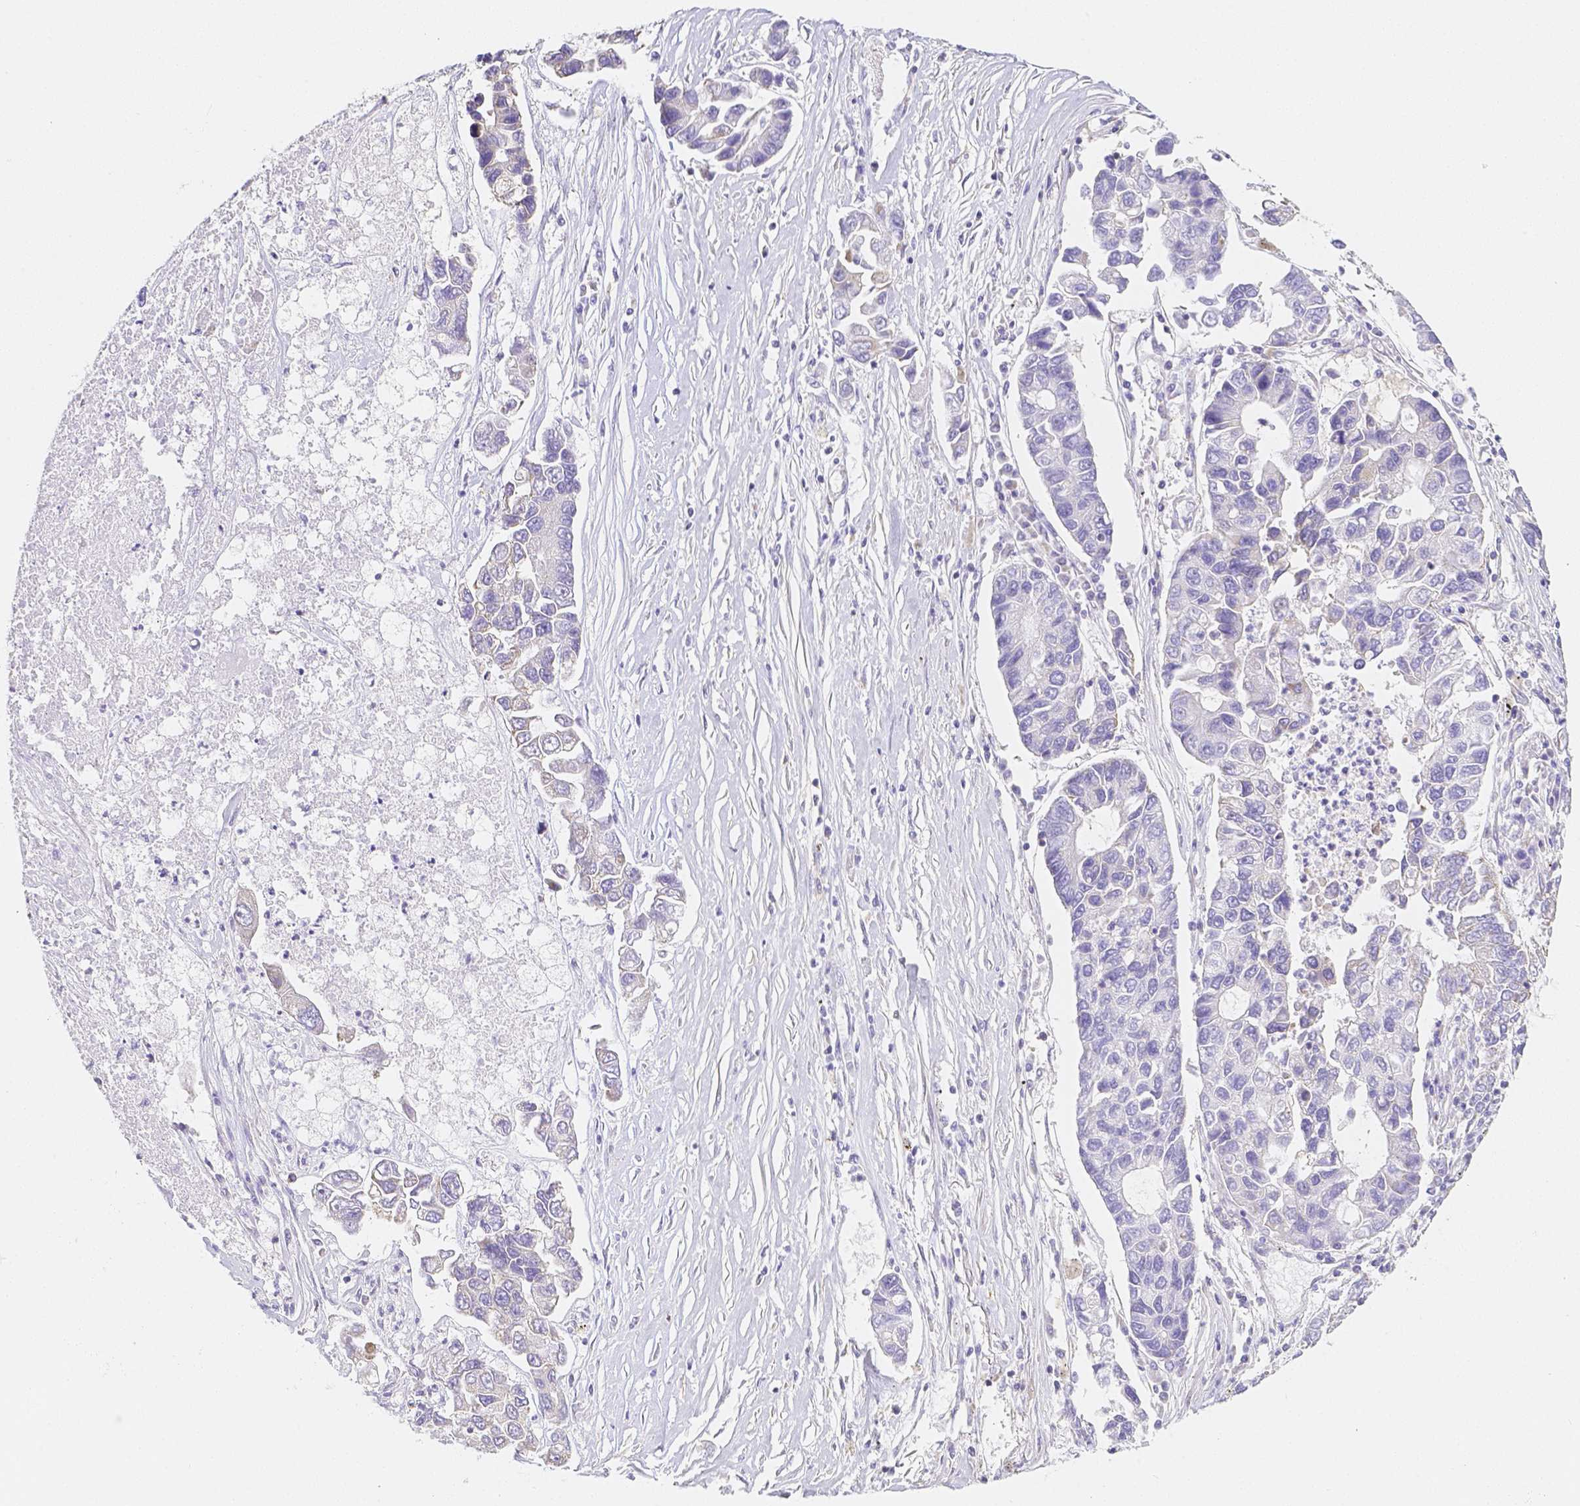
{"staining": {"intensity": "negative", "quantity": "none", "location": "none"}, "tissue": "lung cancer", "cell_type": "Tumor cells", "image_type": "cancer", "snomed": [{"axis": "morphology", "description": "Adenocarcinoma, NOS"}, {"axis": "topography", "description": "Bronchus"}, {"axis": "topography", "description": "Lung"}], "caption": "DAB (3,3'-diaminobenzidine) immunohistochemical staining of human lung cancer (adenocarcinoma) shows no significant expression in tumor cells.", "gene": "ASAH2", "patient": {"sex": "female", "age": 51}}